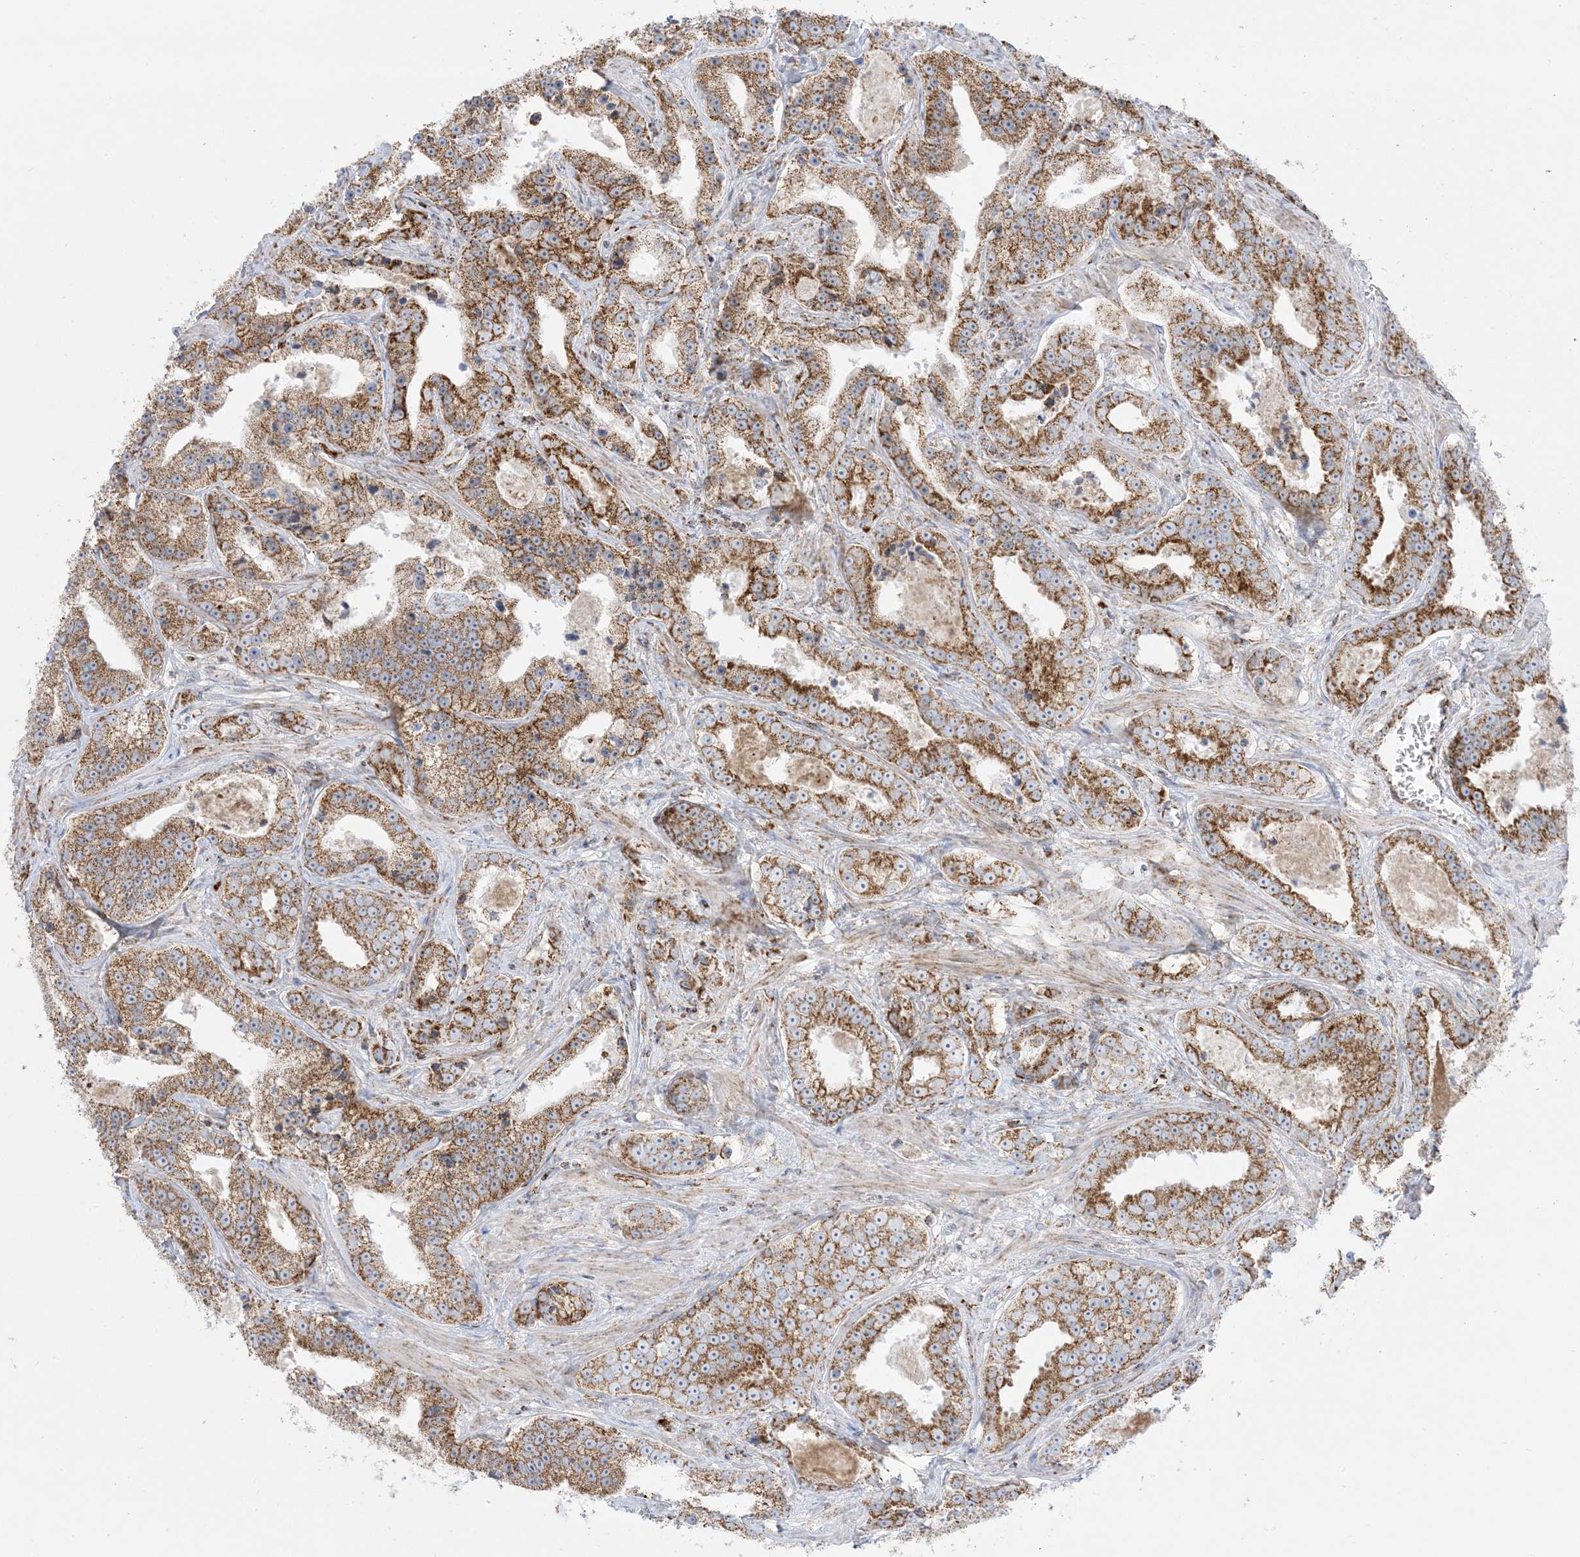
{"staining": {"intensity": "moderate", "quantity": ">75%", "location": "cytoplasmic/membranous"}, "tissue": "prostate cancer", "cell_type": "Tumor cells", "image_type": "cancer", "snomed": [{"axis": "morphology", "description": "Adenocarcinoma, High grade"}, {"axis": "topography", "description": "Prostate"}], "caption": "Protein expression analysis of prostate cancer displays moderate cytoplasmic/membranous positivity in about >75% of tumor cells. (DAB IHC, brown staining for protein, blue staining for nuclei).", "gene": "MRPS36", "patient": {"sex": "male", "age": 62}}